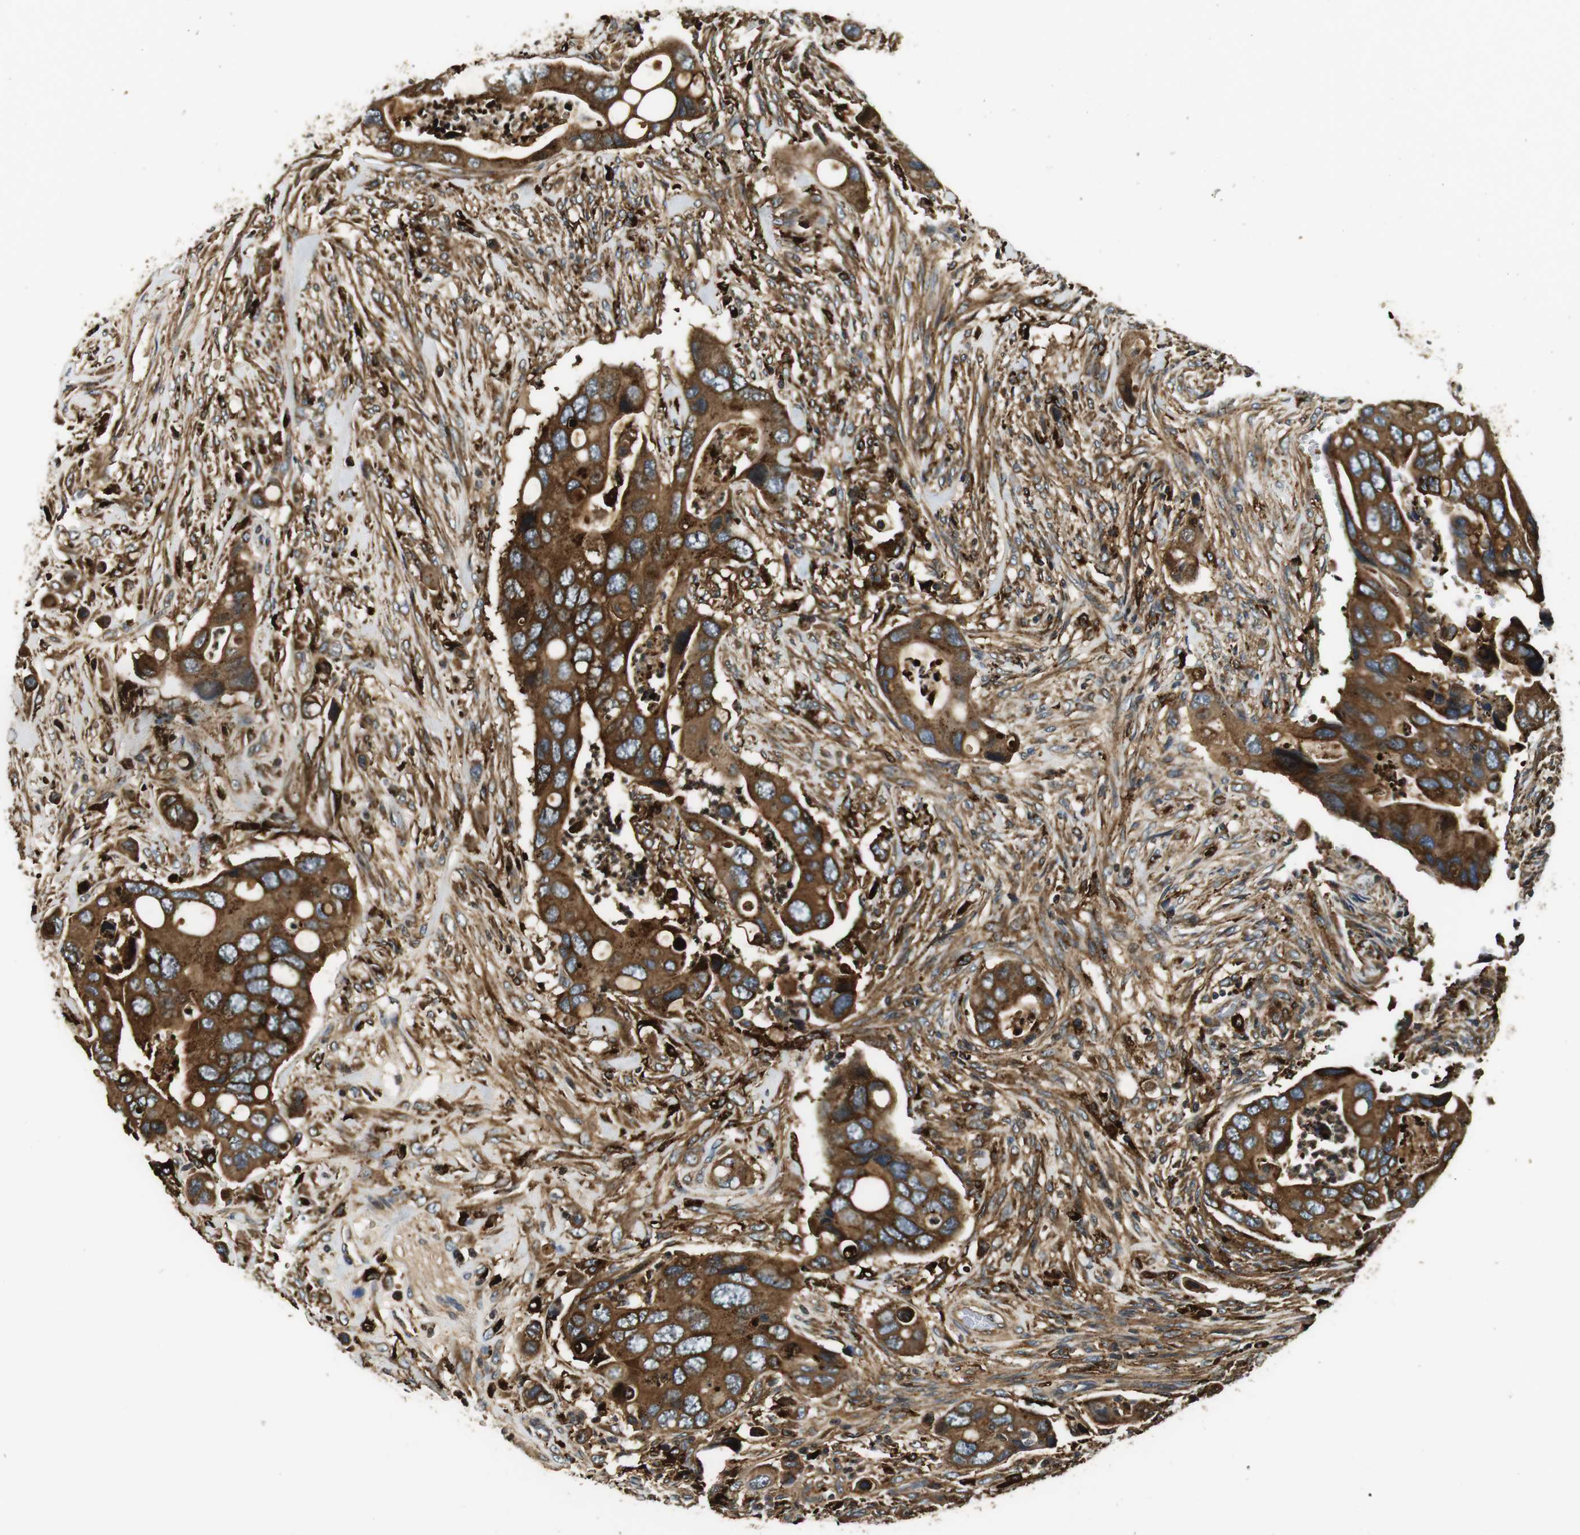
{"staining": {"intensity": "strong", "quantity": ">75%", "location": "cytoplasmic/membranous"}, "tissue": "colorectal cancer", "cell_type": "Tumor cells", "image_type": "cancer", "snomed": [{"axis": "morphology", "description": "Adenocarcinoma, NOS"}, {"axis": "topography", "description": "Rectum"}], "caption": "Immunohistochemistry of colorectal cancer (adenocarcinoma) displays high levels of strong cytoplasmic/membranous staining in approximately >75% of tumor cells.", "gene": "TXNRD1", "patient": {"sex": "female", "age": 57}}